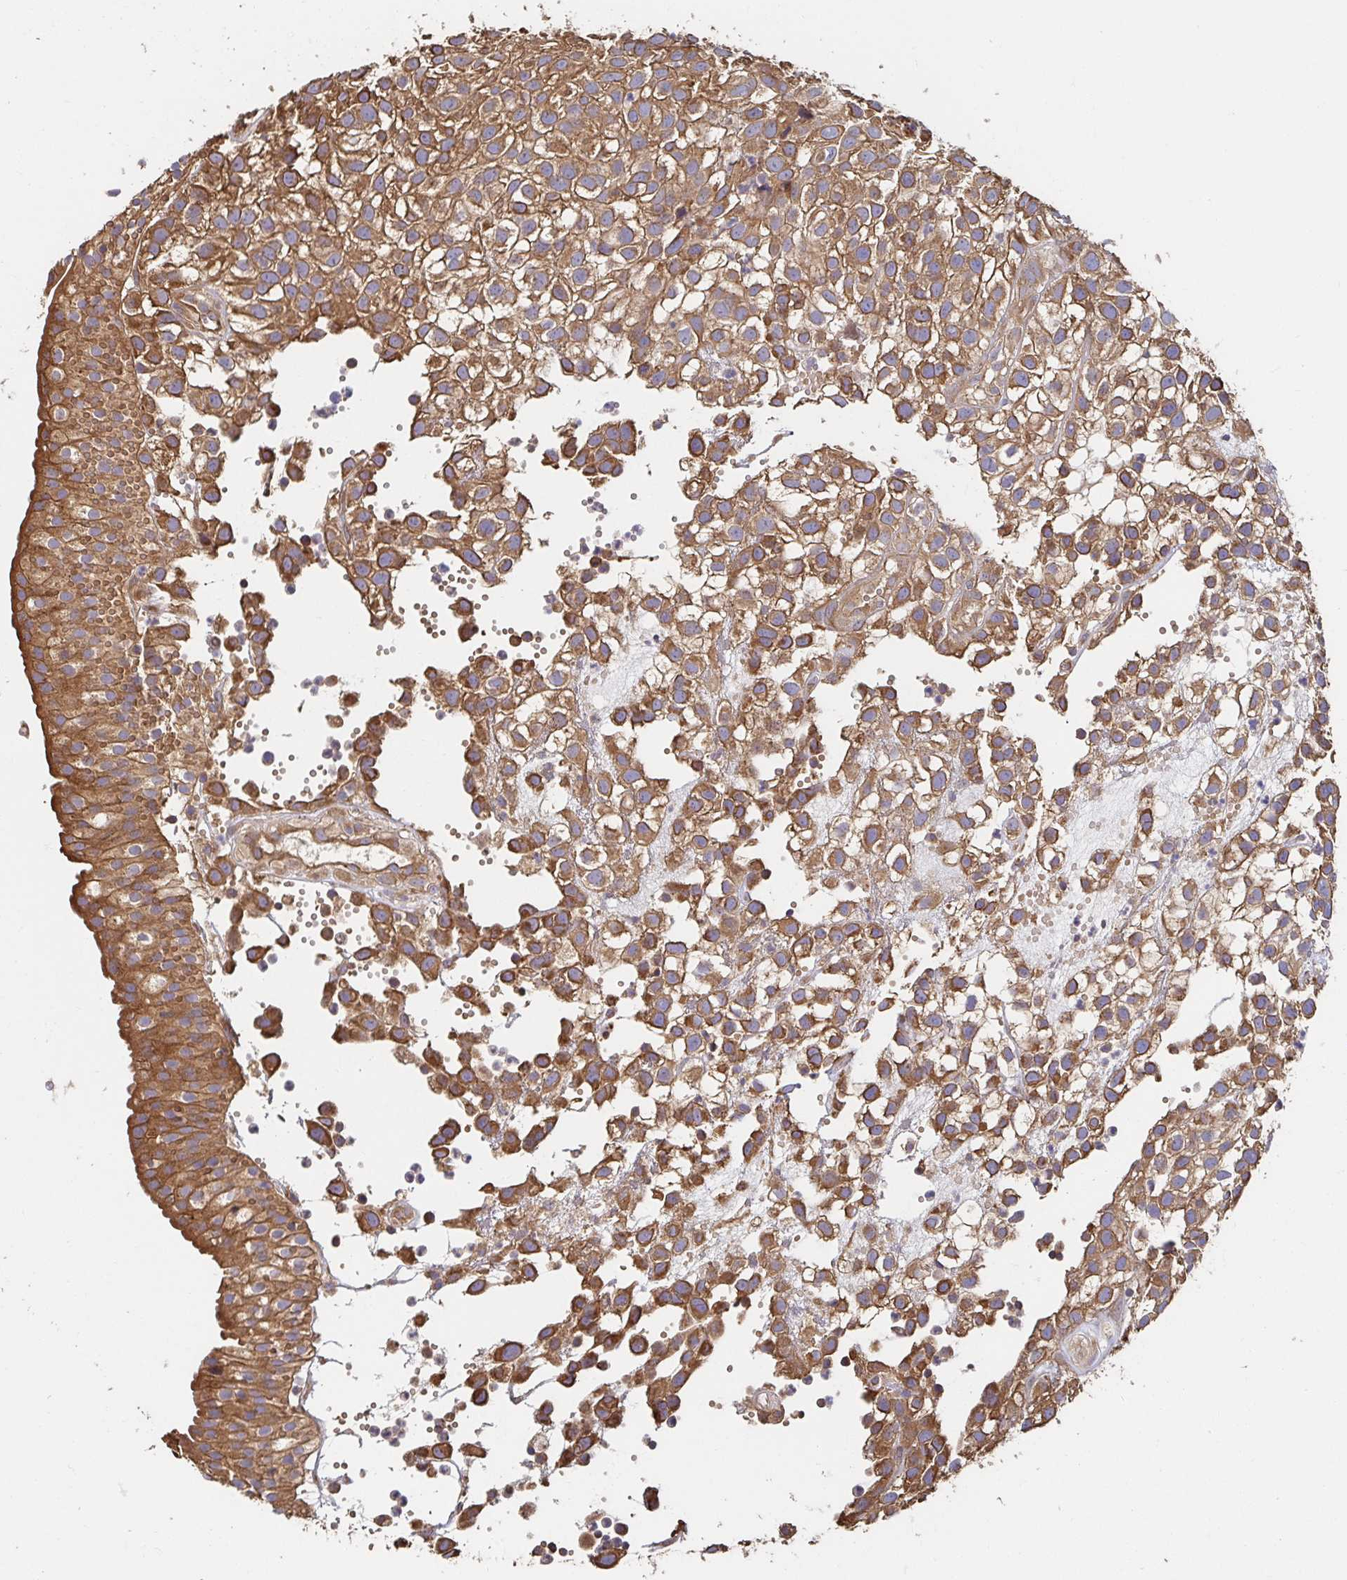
{"staining": {"intensity": "moderate", "quantity": ">75%", "location": "cytoplasmic/membranous"}, "tissue": "urothelial cancer", "cell_type": "Tumor cells", "image_type": "cancer", "snomed": [{"axis": "morphology", "description": "Urothelial carcinoma, High grade"}, {"axis": "topography", "description": "Urinary bladder"}], "caption": "A brown stain shows moderate cytoplasmic/membranous expression of a protein in urothelial cancer tumor cells.", "gene": "APBB1", "patient": {"sex": "male", "age": 56}}